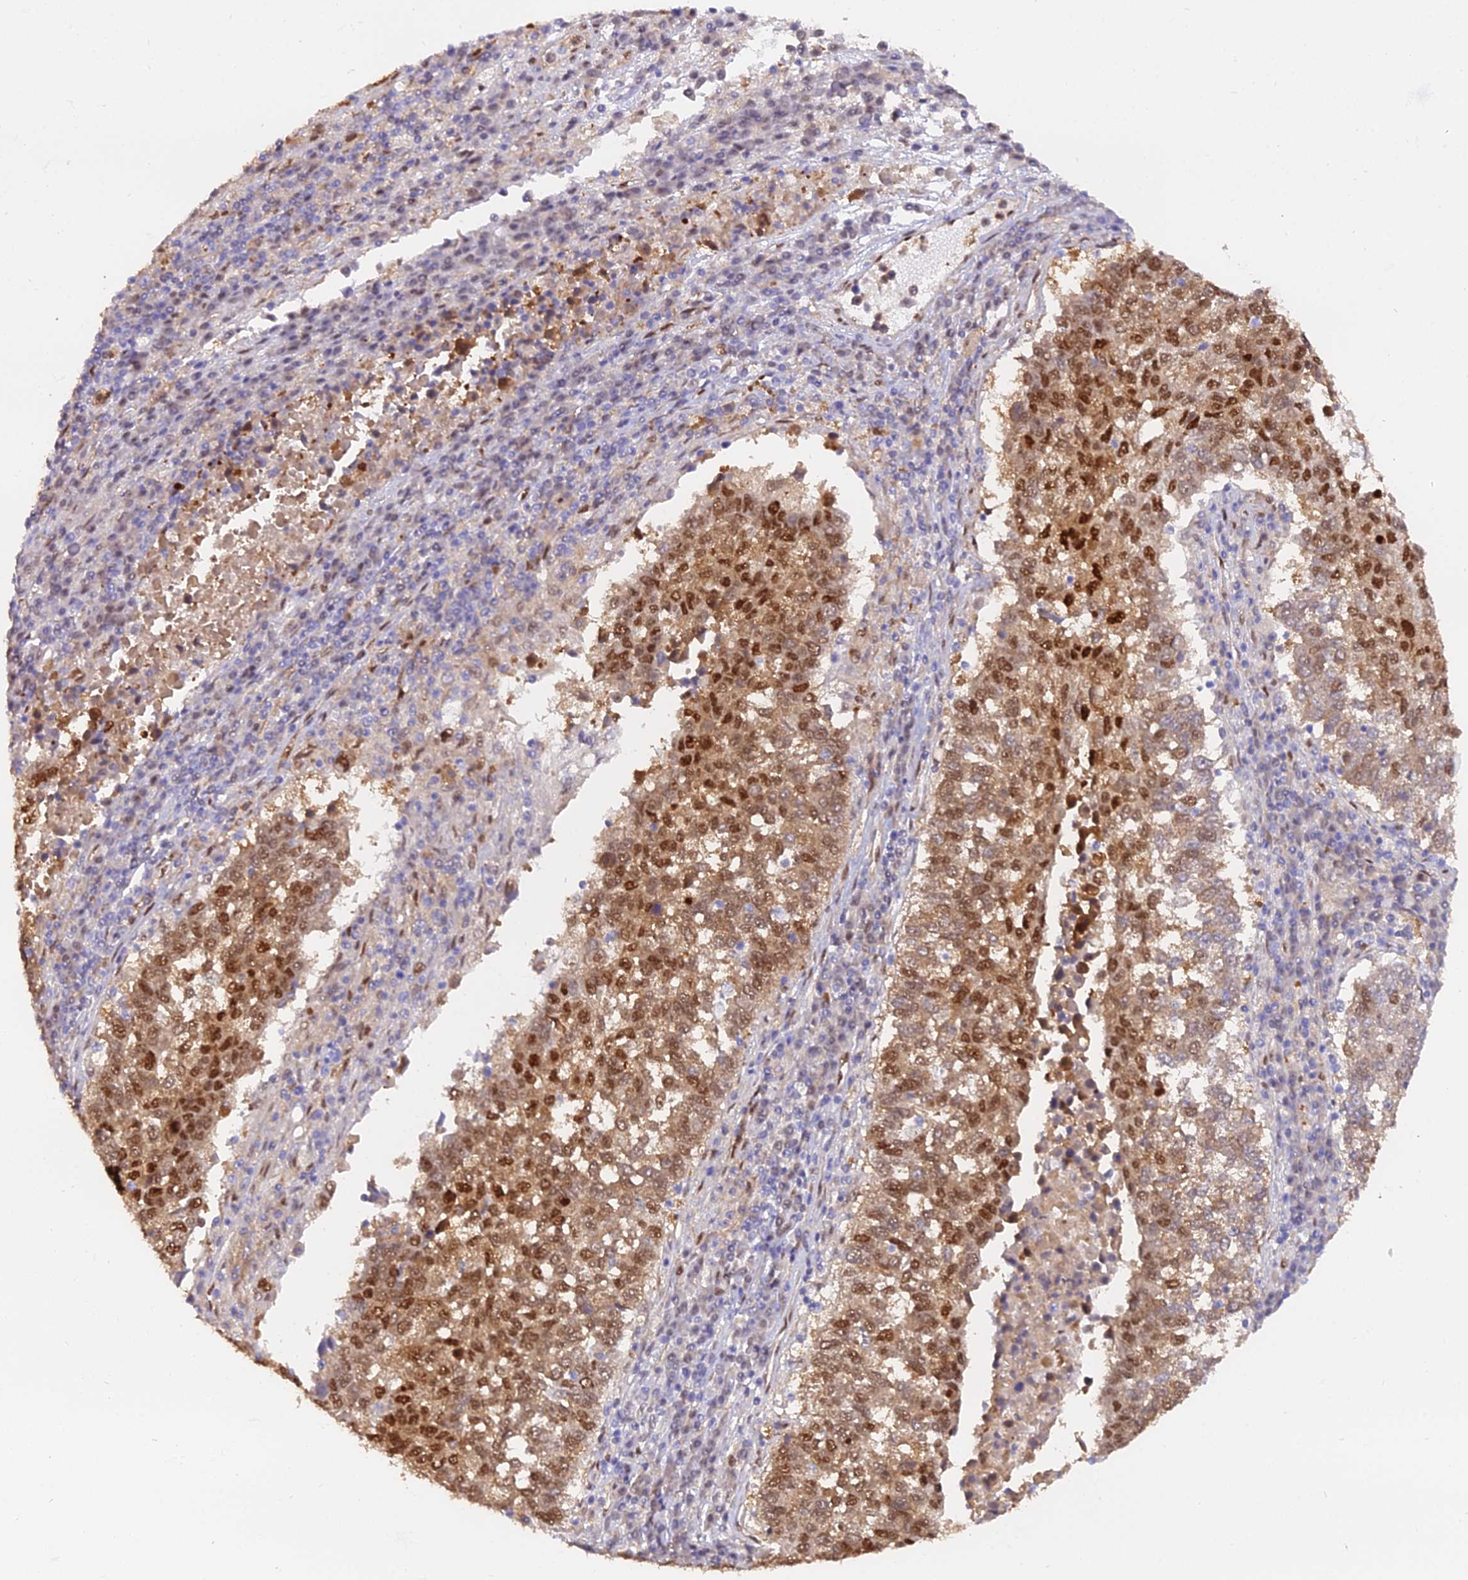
{"staining": {"intensity": "moderate", "quantity": ">75%", "location": "cytoplasmic/membranous,nuclear"}, "tissue": "lung cancer", "cell_type": "Tumor cells", "image_type": "cancer", "snomed": [{"axis": "morphology", "description": "Squamous cell carcinoma, NOS"}, {"axis": "topography", "description": "Lung"}], "caption": "Protein positivity by immunohistochemistry (IHC) shows moderate cytoplasmic/membranous and nuclear expression in about >75% of tumor cells in squamous cell carcinoma (lung). Ihc stains the protein of interest in brown and the nuclei are stained blue.", "gene": "NPEPL1", "patient": {"sex": "male", "age": 73}}